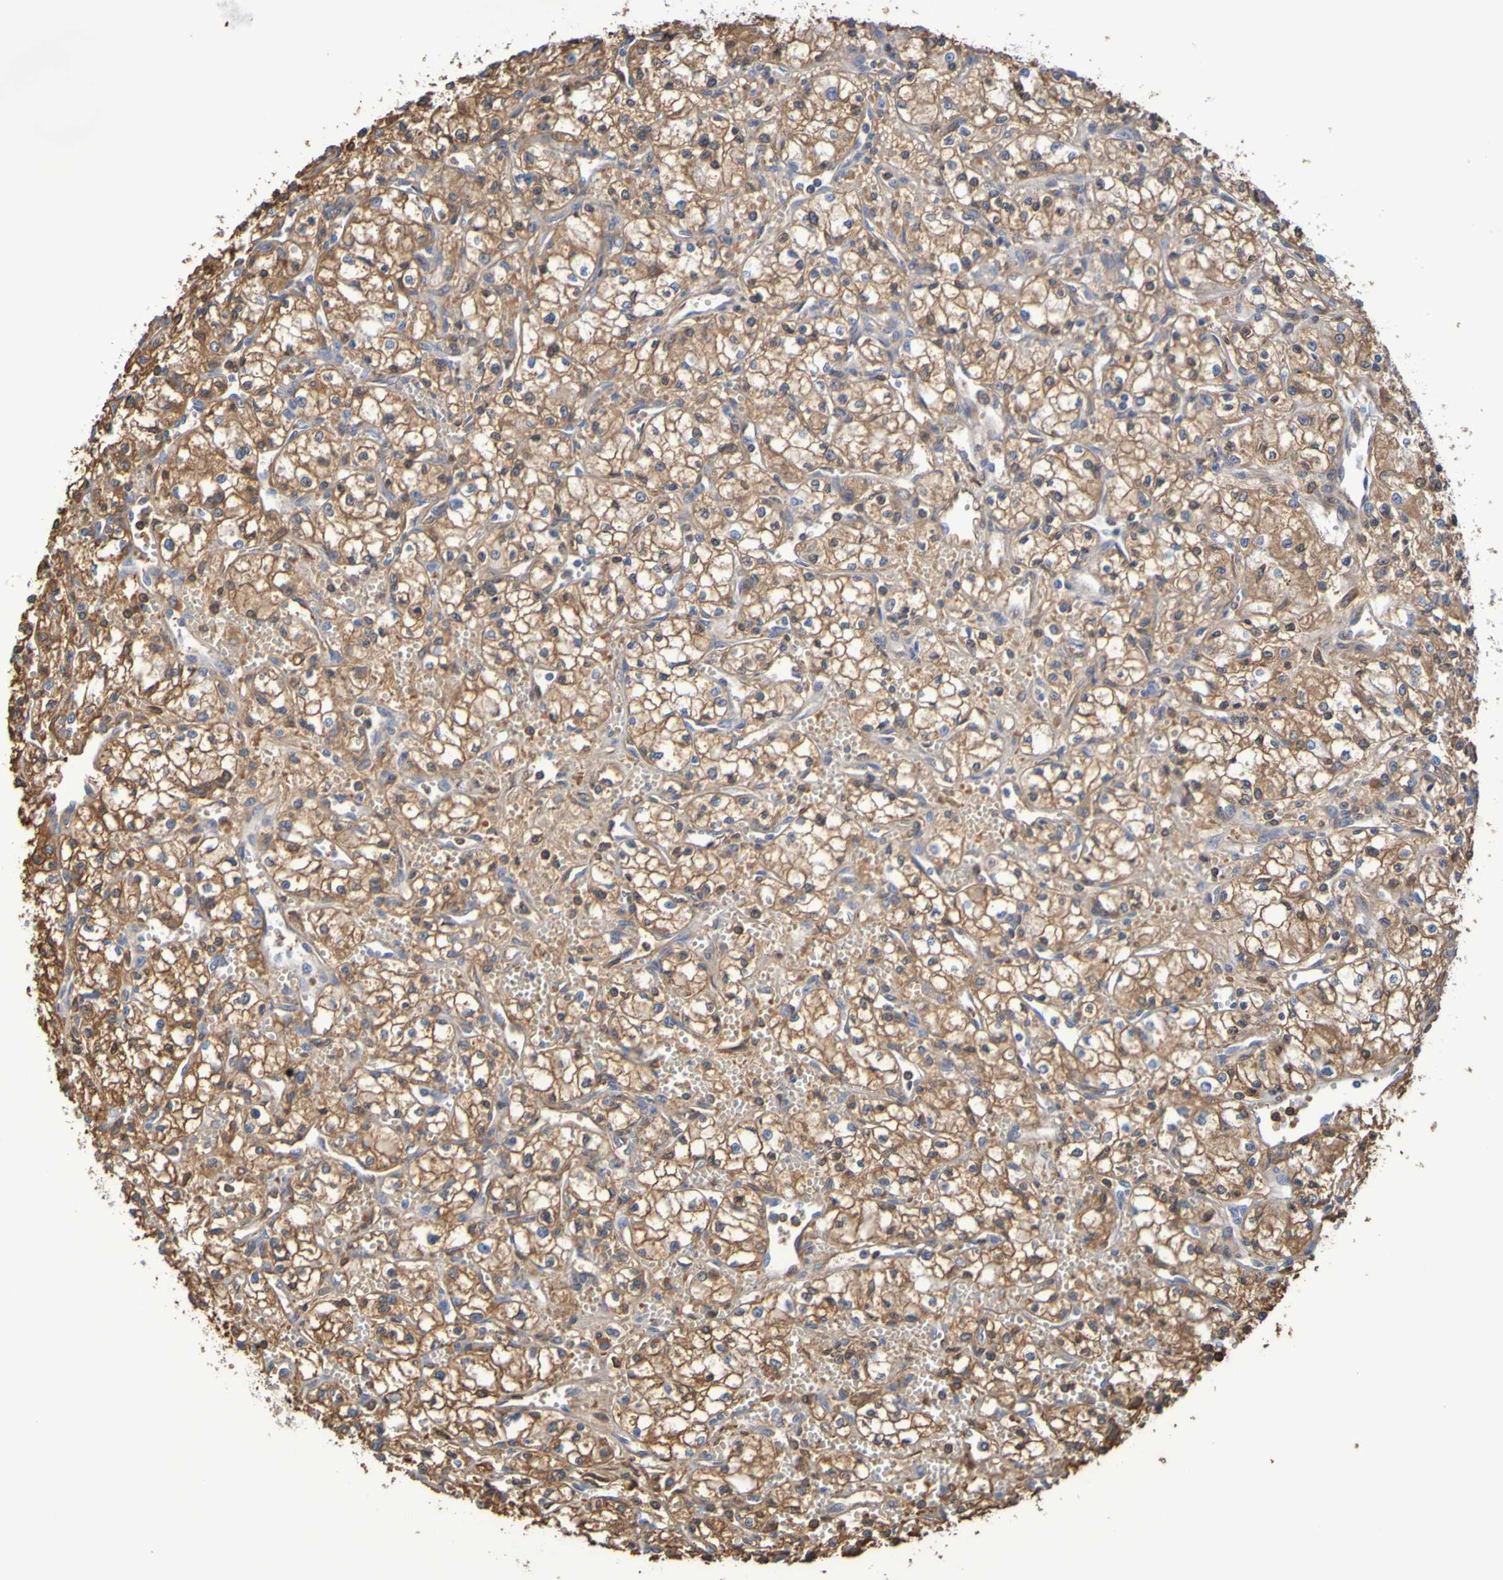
{"staining": {"intensity": "moderate", "quantity": "25%-75%", "location": "cytoplasmic/membranous,nuclear"}, "tissue": "renal cancer", "cell_type": "Tumor cells", "image_type": "cancer", "snomed": [{"axis": "morphology", "description": "Normal tissue, NOS"}, {"axis": "morphology", "description": "Adenocarcinoma, NOS"}, {"axis": "topography", "description": "Kidney"}], "caption": "Immunohistochemical staining of human renal cancer displays medium levels of moderate cytoplasmic/membranous and nuclear protein expression in about 25%-75% of tumor cells.", "gene": "GAB3", "patient": {"sex": "male", "age": 59}}